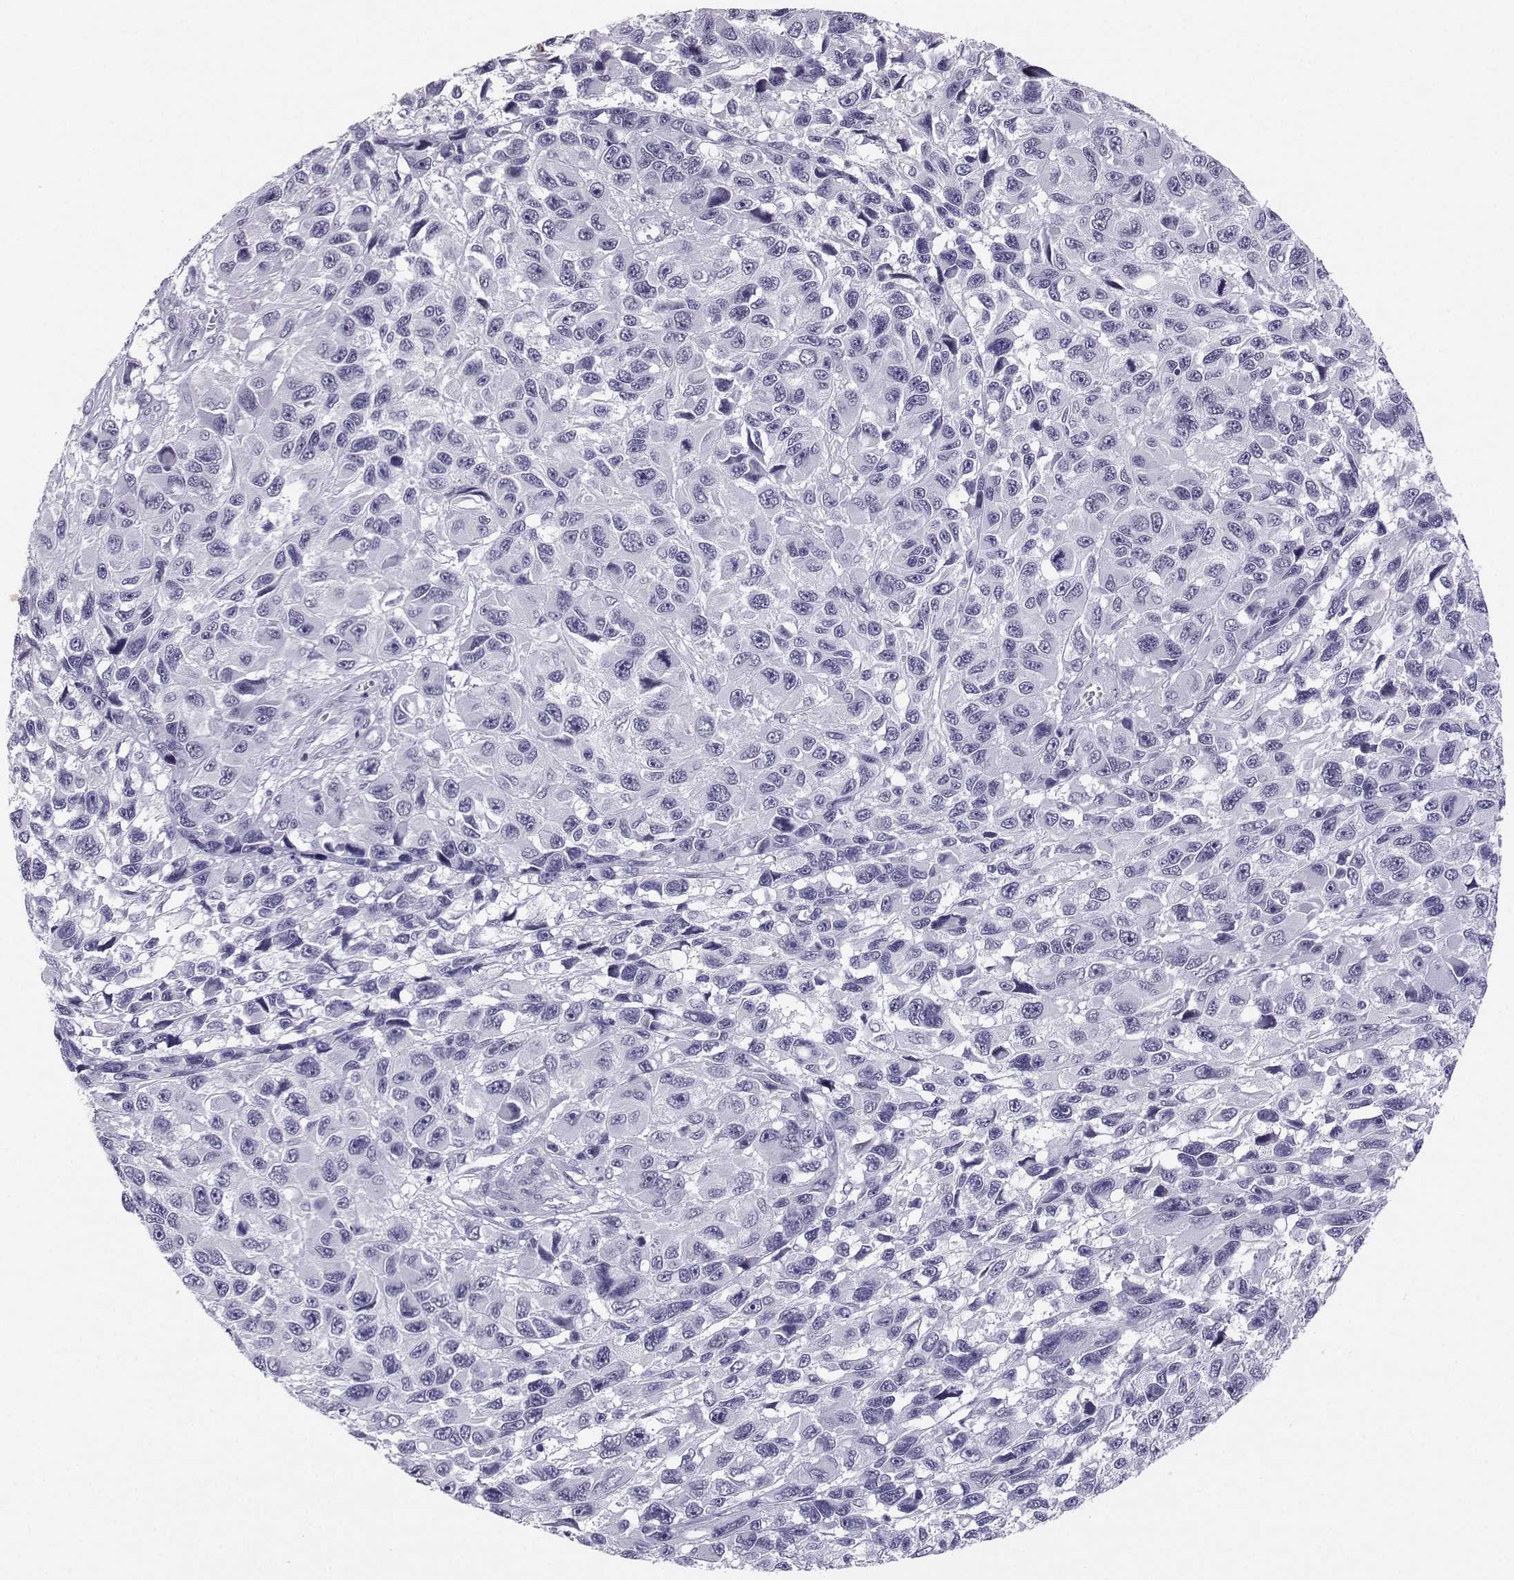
{"staining": {"intensity": "negative", "quantity": "none", "location": "none"}, "tissue": "melanoma", "cell_type": "Tumor cells", "image_type": "cancer", "snomed": [{"axis": "morphology", "description": "Malignant melanoma, NOS"}, {"axis": "topography", "description": "Skin"}], "caption": "Malignant melanoma stained for a protein using immunohistochemistry reveals no positivity tumor cells.", "gene": "LHX1", "patient": {"sex": "male", "age": 53}}